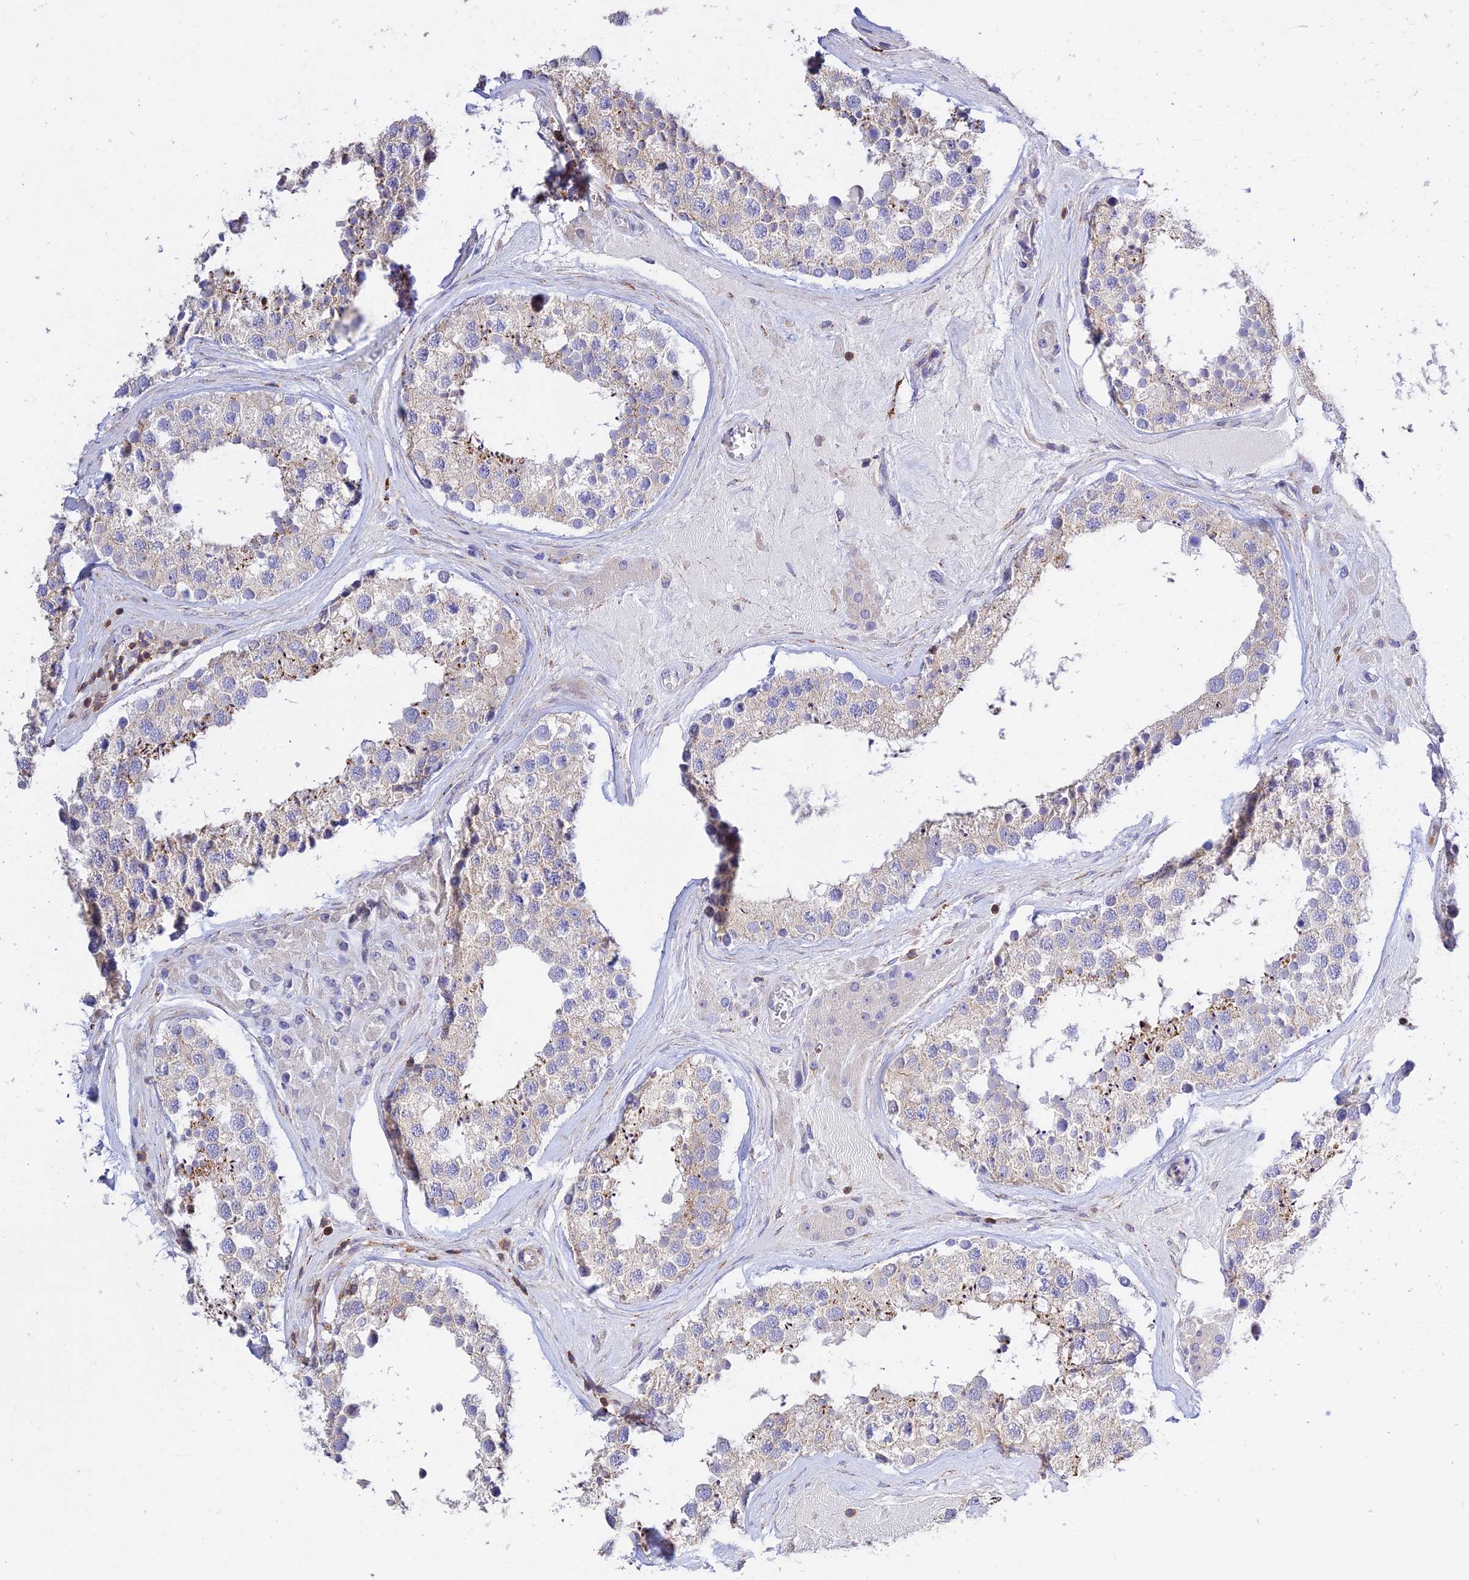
{"staining": {"intensity": "moderate", "quantity": "<25%", "location": "cytoplasmic/membranous"}, "tissue": "testis", "cell_type": "Cells in seminiferous ducts", "image_type": "normal", "snomed": [{"axis": "morphology", "description": "Normal tissue, NOS"}, {"axis": "topography", "description": "Testis"}], "caption": "Testis stained for a protein shows moderate cytoplasmic/membranous positivity in cells in seminiferous ducts.", "gene": "PRIM1", "patient": {"sex": "male", "age": 46}}